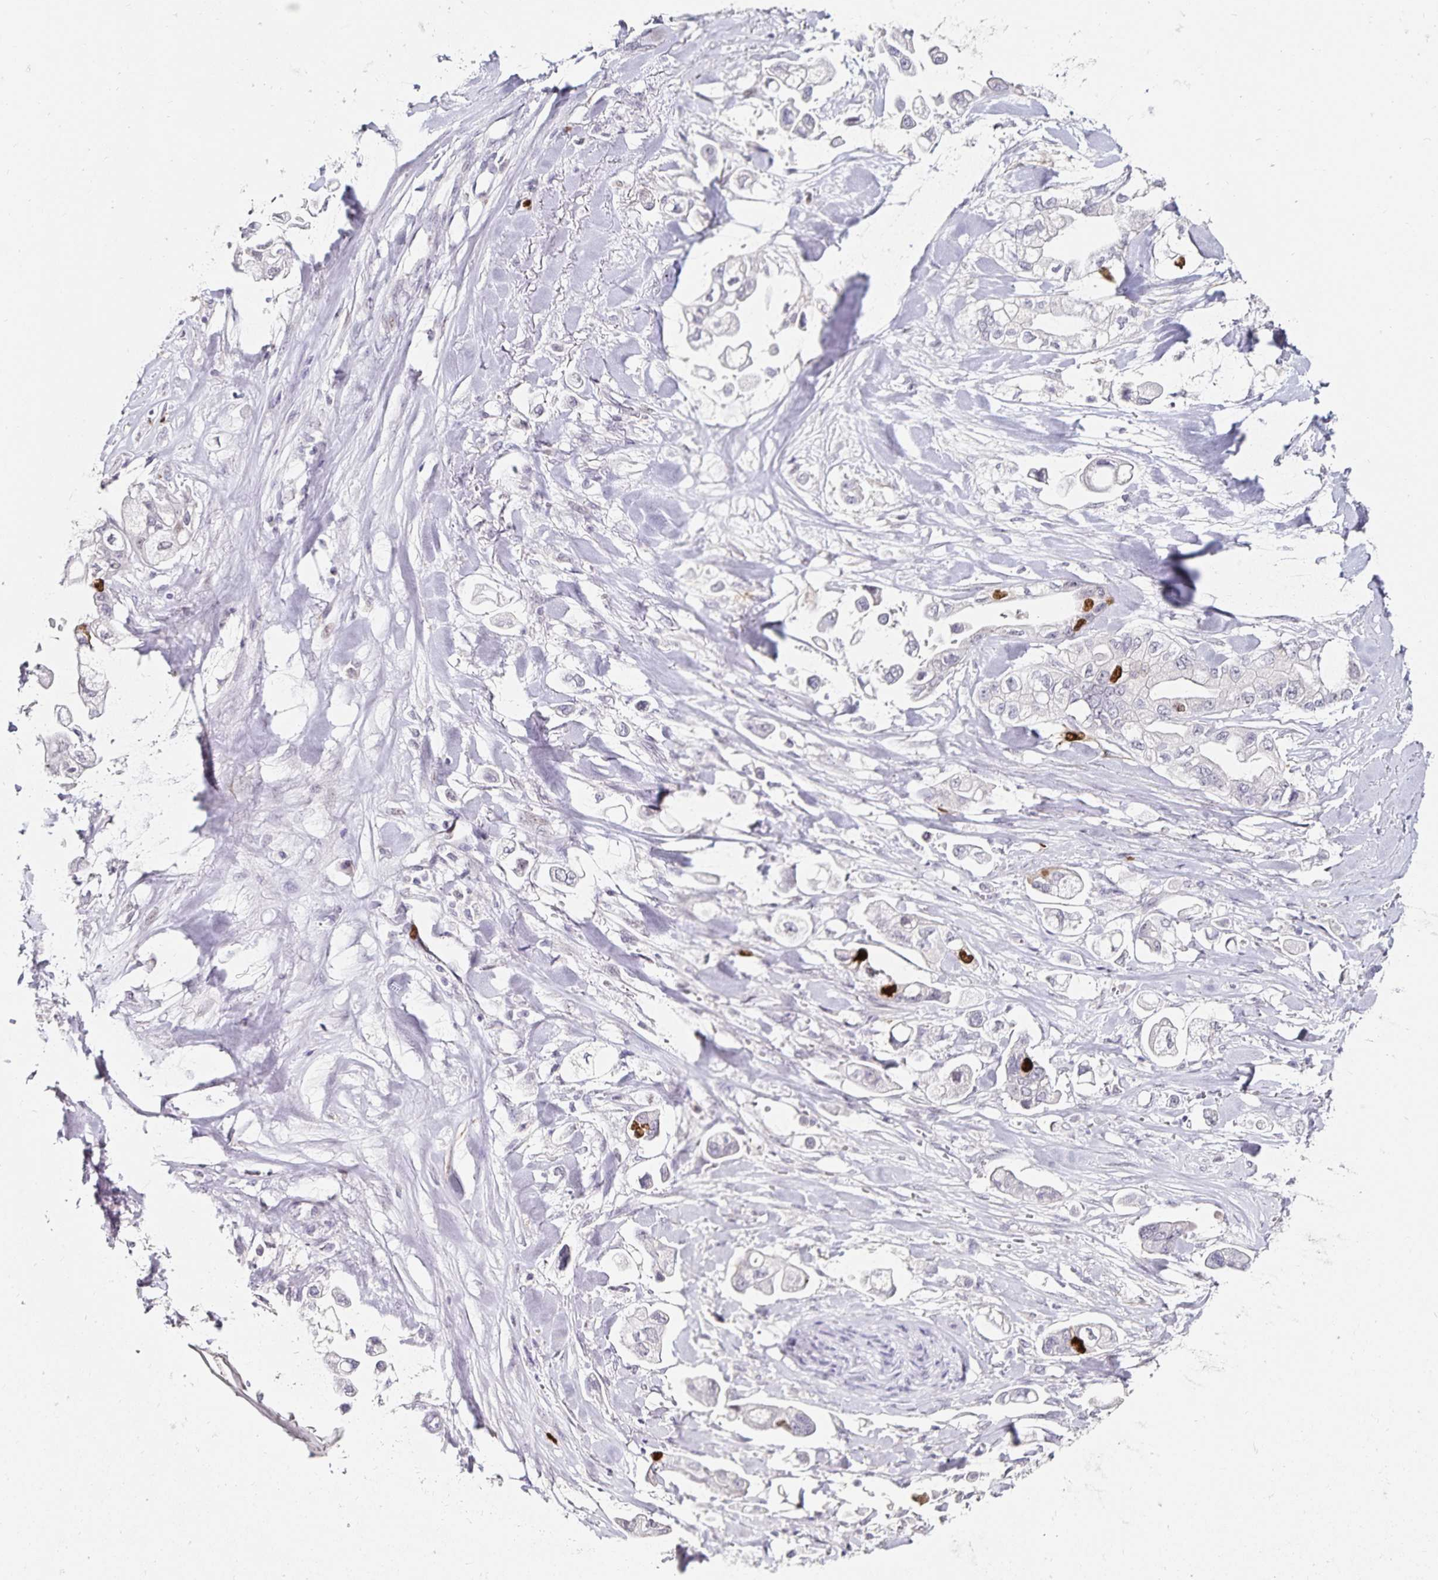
{"staining": {"intensity": "strong", "quantity": "<25%", "location": "nuclear"}, "tissue": "stomach cancer", "cell_type": "Tumor cells", "image_type": "cancer", "snomed": [{"axis": "morphology", "description": "Adenocarcinoma, NOS"}, {"axis": "topography", "description": "Stomach"}], "caption": "Protein analysis of stomach cancer (adenocarcinoma) tissue reveals strong nuclear positivity in about <25% of tumor cells.", "gene": "ANLN", "patient": {"sex": "male", "age": 62}}